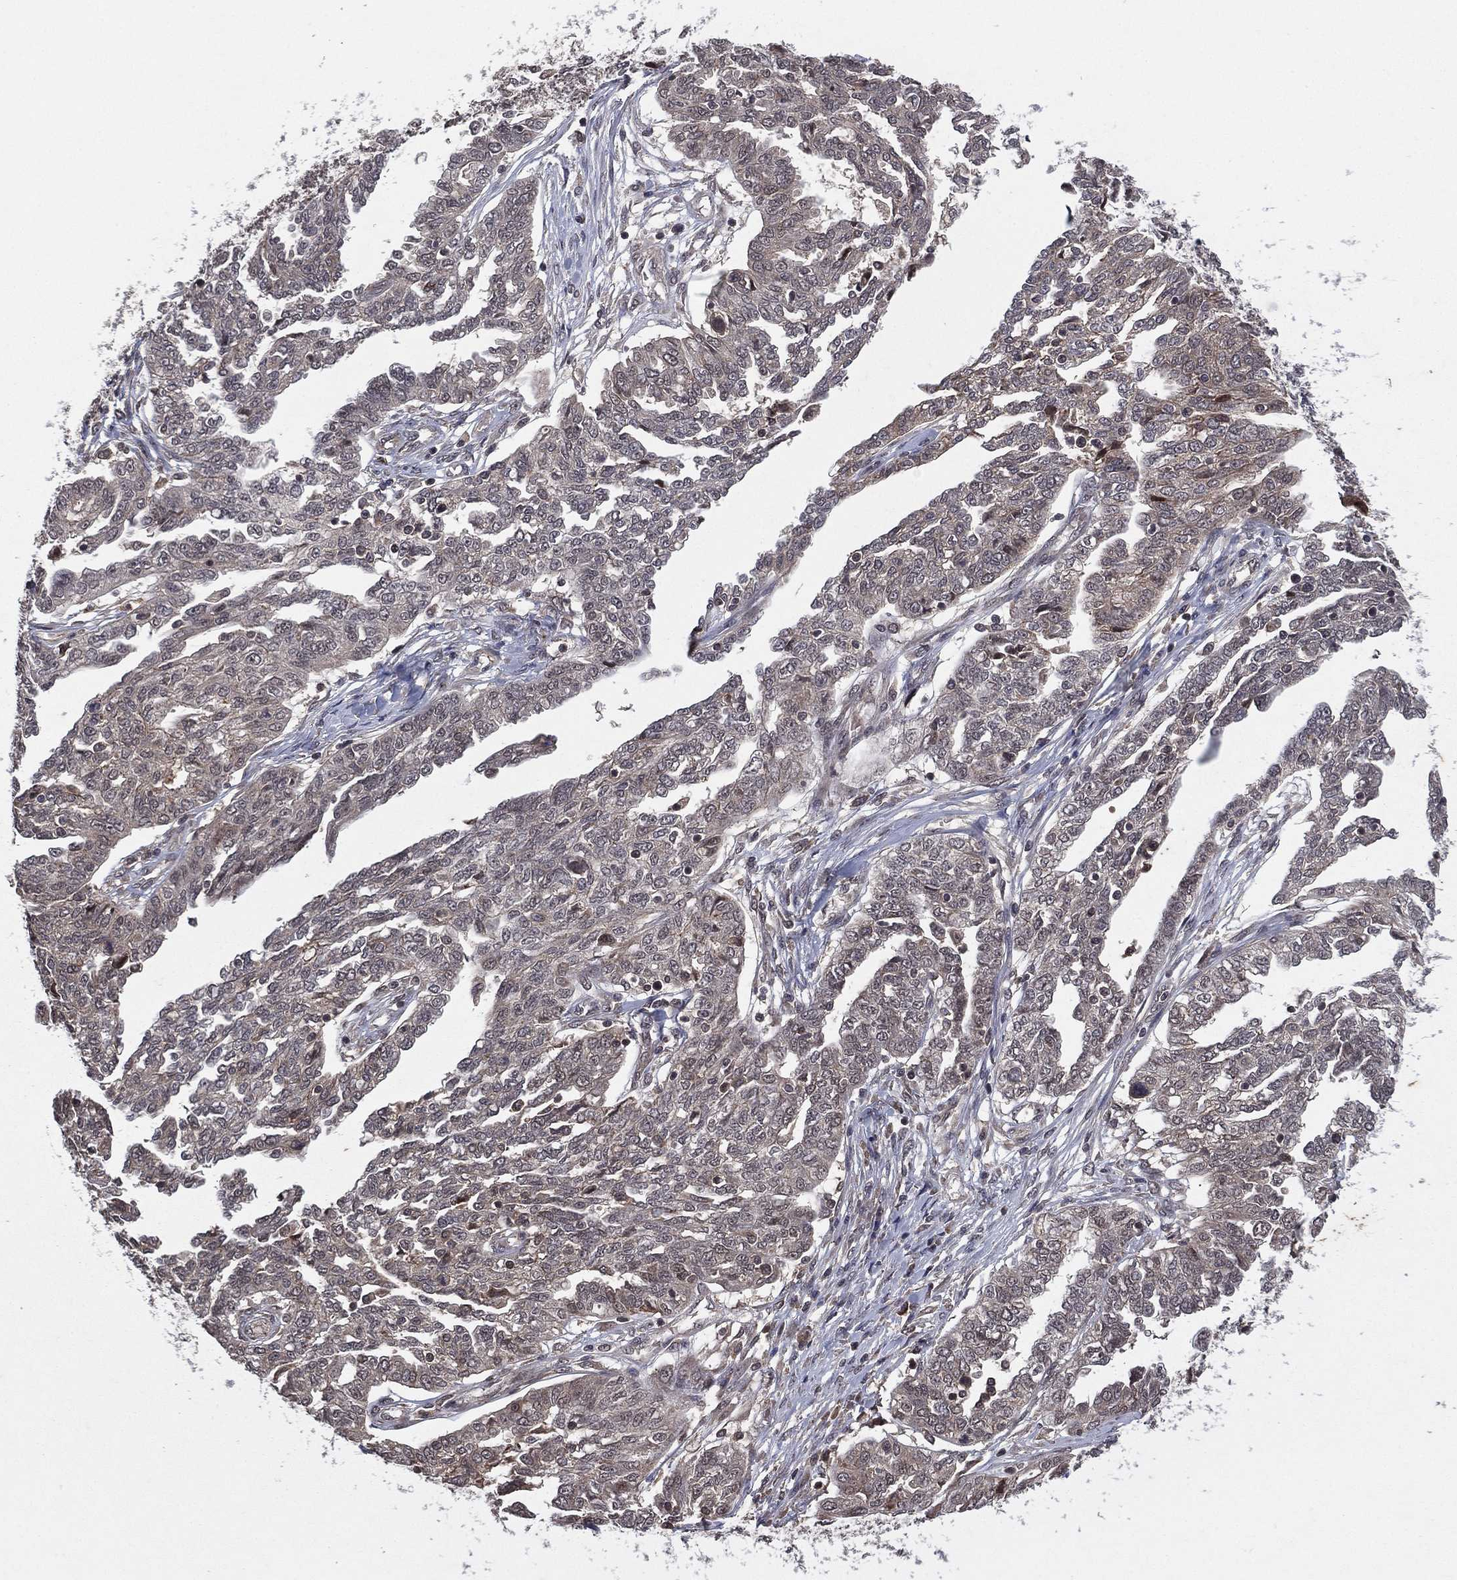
{"staining": {"intensity": "negative", "quantity": "none", "location": "none"}, "tissue": "ovarian cancer", "cell_type": "Tumor cells", "image_type": "cancer", "snomed": [{"axis": "morphology", "description": "Cystadenocarcinoma, serous, NOS"}, {"axis": "topography", "description": "Ovary"}], "caption": "Micrograph shows no protein positivity in tumor cells of ovarian serous cystadenocarcinoma tissue.", "gene": "ATG4B", "patient": {"sex": "female", "age": 67}}